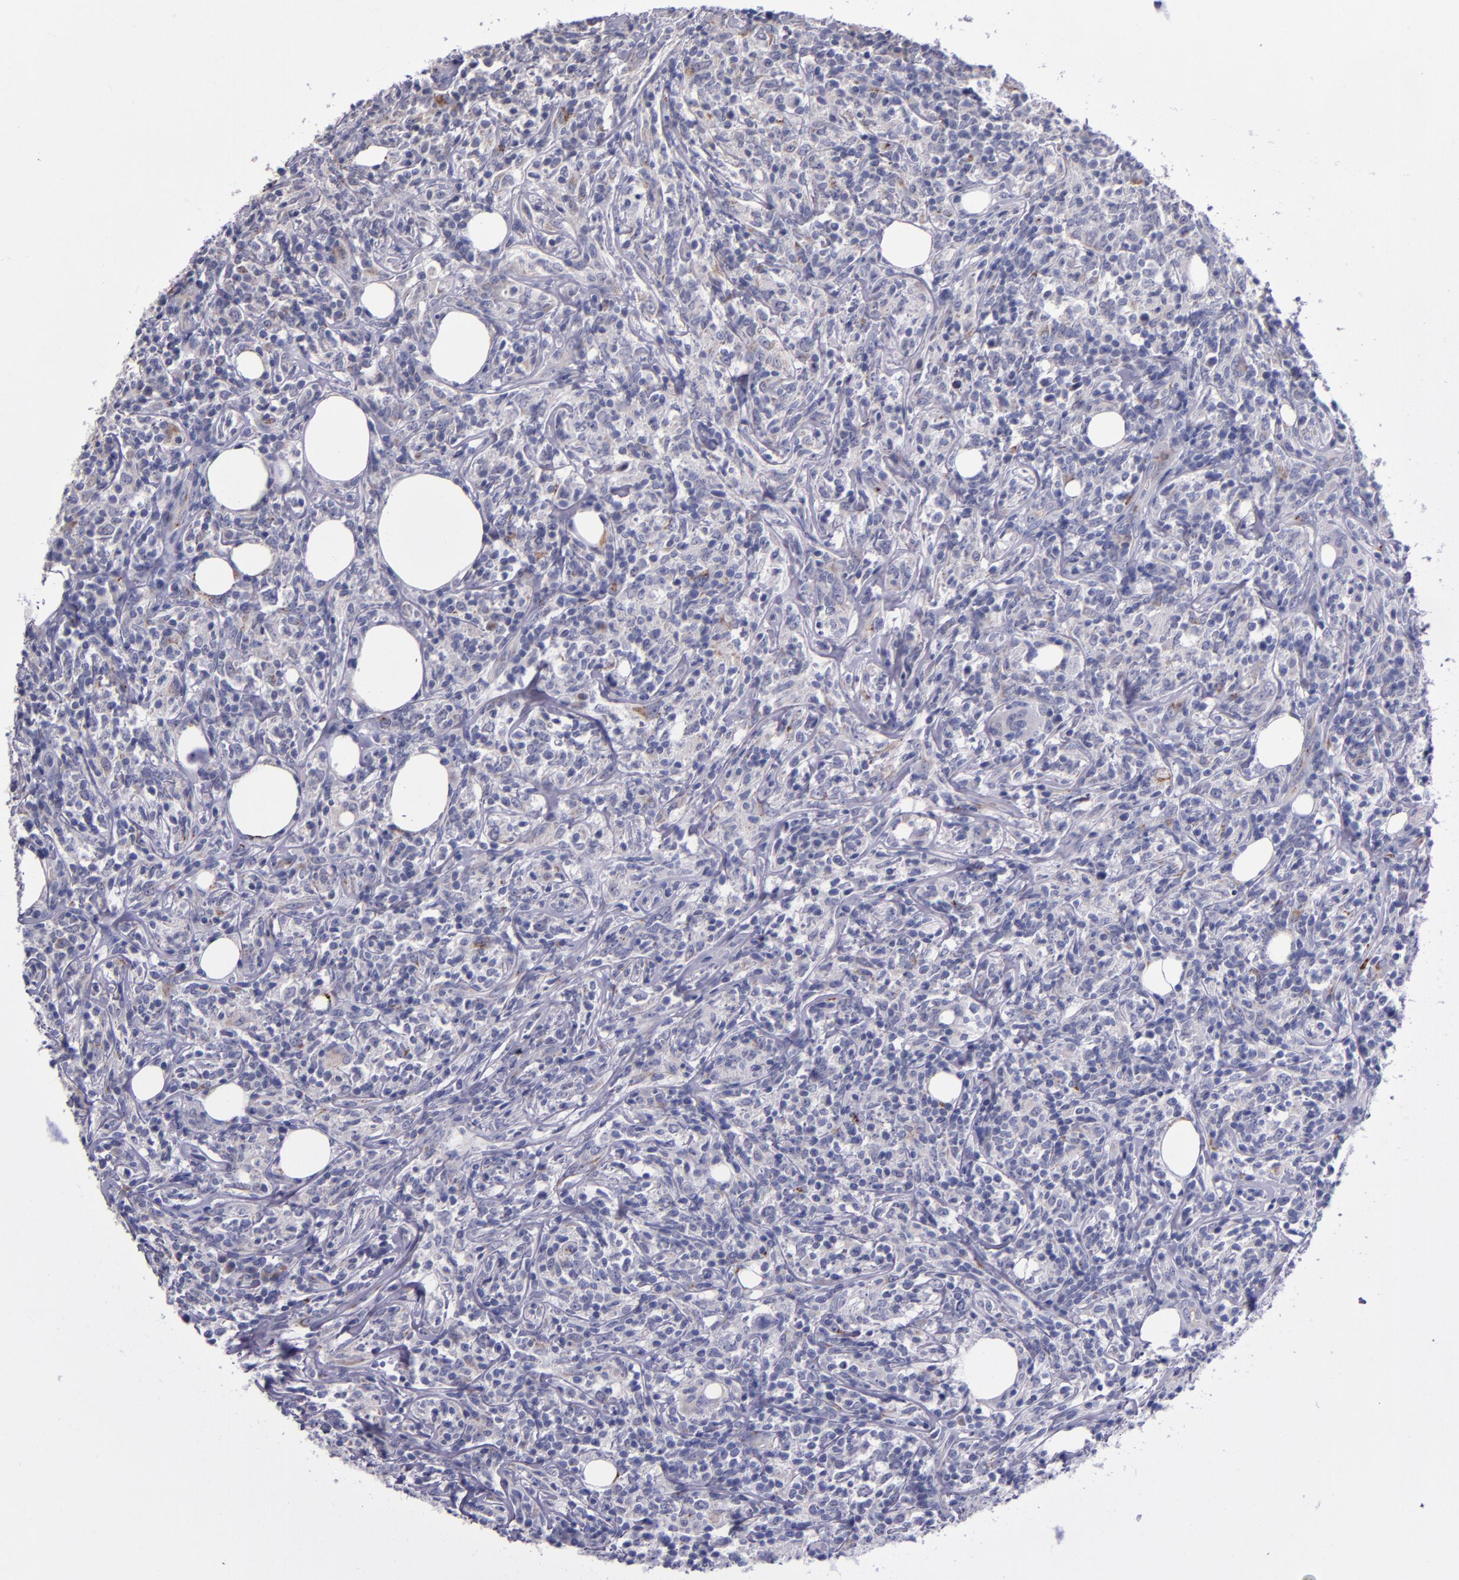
{"staining": {"intensity": "negative", "quantity": "none", "location": "none"}, "tissue": "lymphoma", "cell_type": "Tumor cells", "image_type": "cancer", "snomed": [{"axis": "morphology", "description": "Malignant lymphoma, non-Hodgkin's type, High grade"}, {"axis": "topography", "description": "Lymph node"}], "caption": "Micrograph shows no protein expression in tumor cells of malignant lymphoma, non-Hodgkin's type (high-grade) tissue. (DAB (3,3'-diaminobenzidine) IHC with hematoxylin counter stain).", "gene": "RAB41", "patient": {"sex": "female", "age": 84}}